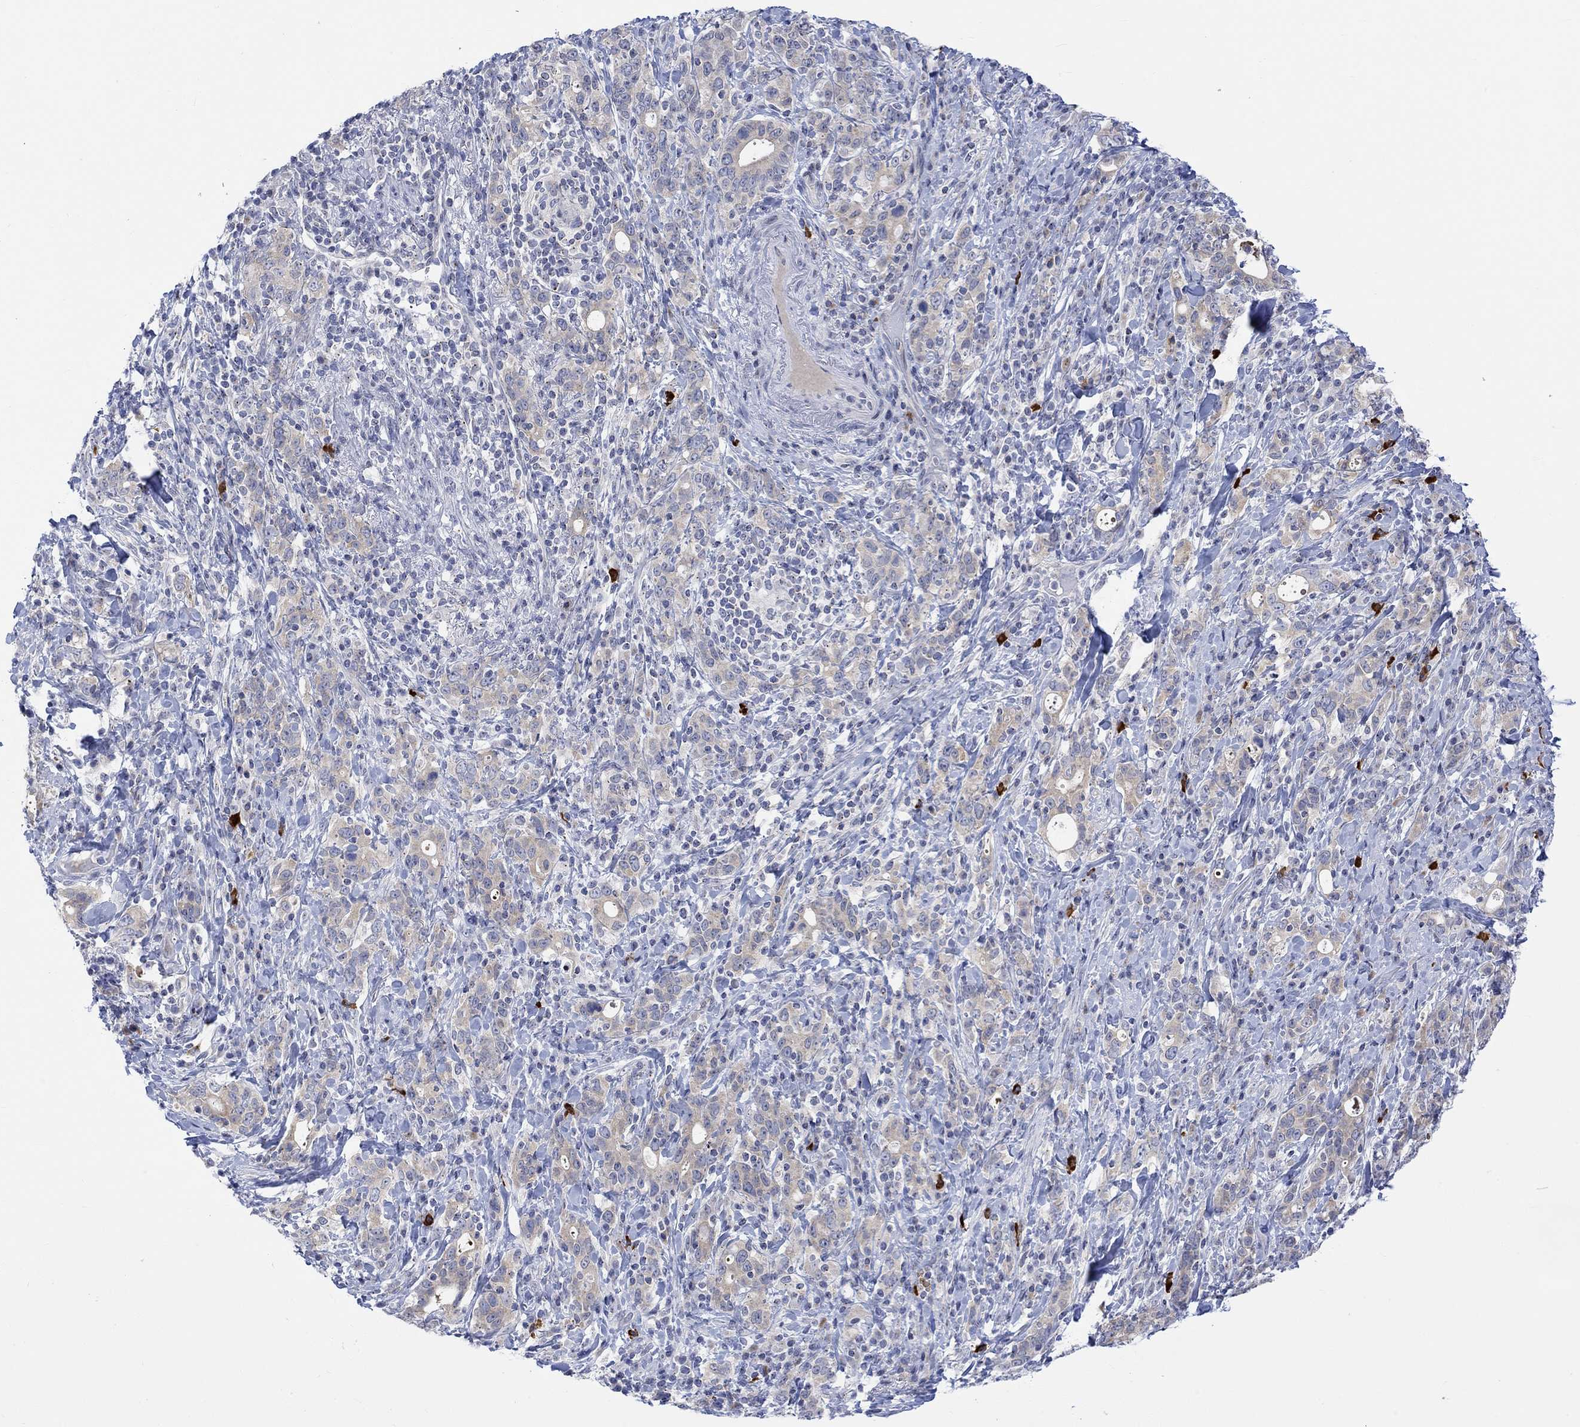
{"staining": {"intensity": "weak", "quantity": "<25%", "location": "cytoplasmic/membranous"}, "tissue": "stomach cancer", "cell_type": "Tumor cells", "image_type": "cancer", "snomed": [{"axis": "morphology", "description": "Adenocarcinoma, NOS"}, {"axis": "topography", "description": "Stomach"}], "caption": "IHC photomicrograph of neoplastic tissue: human stomach cancer (adenocarcinoma) stained with DAB (3,3'-diaminobenzidine) exhibits no significant protein expression in tumor cells.", "gene": "DCX", "patient": {"sex": "male", "age": 79}}